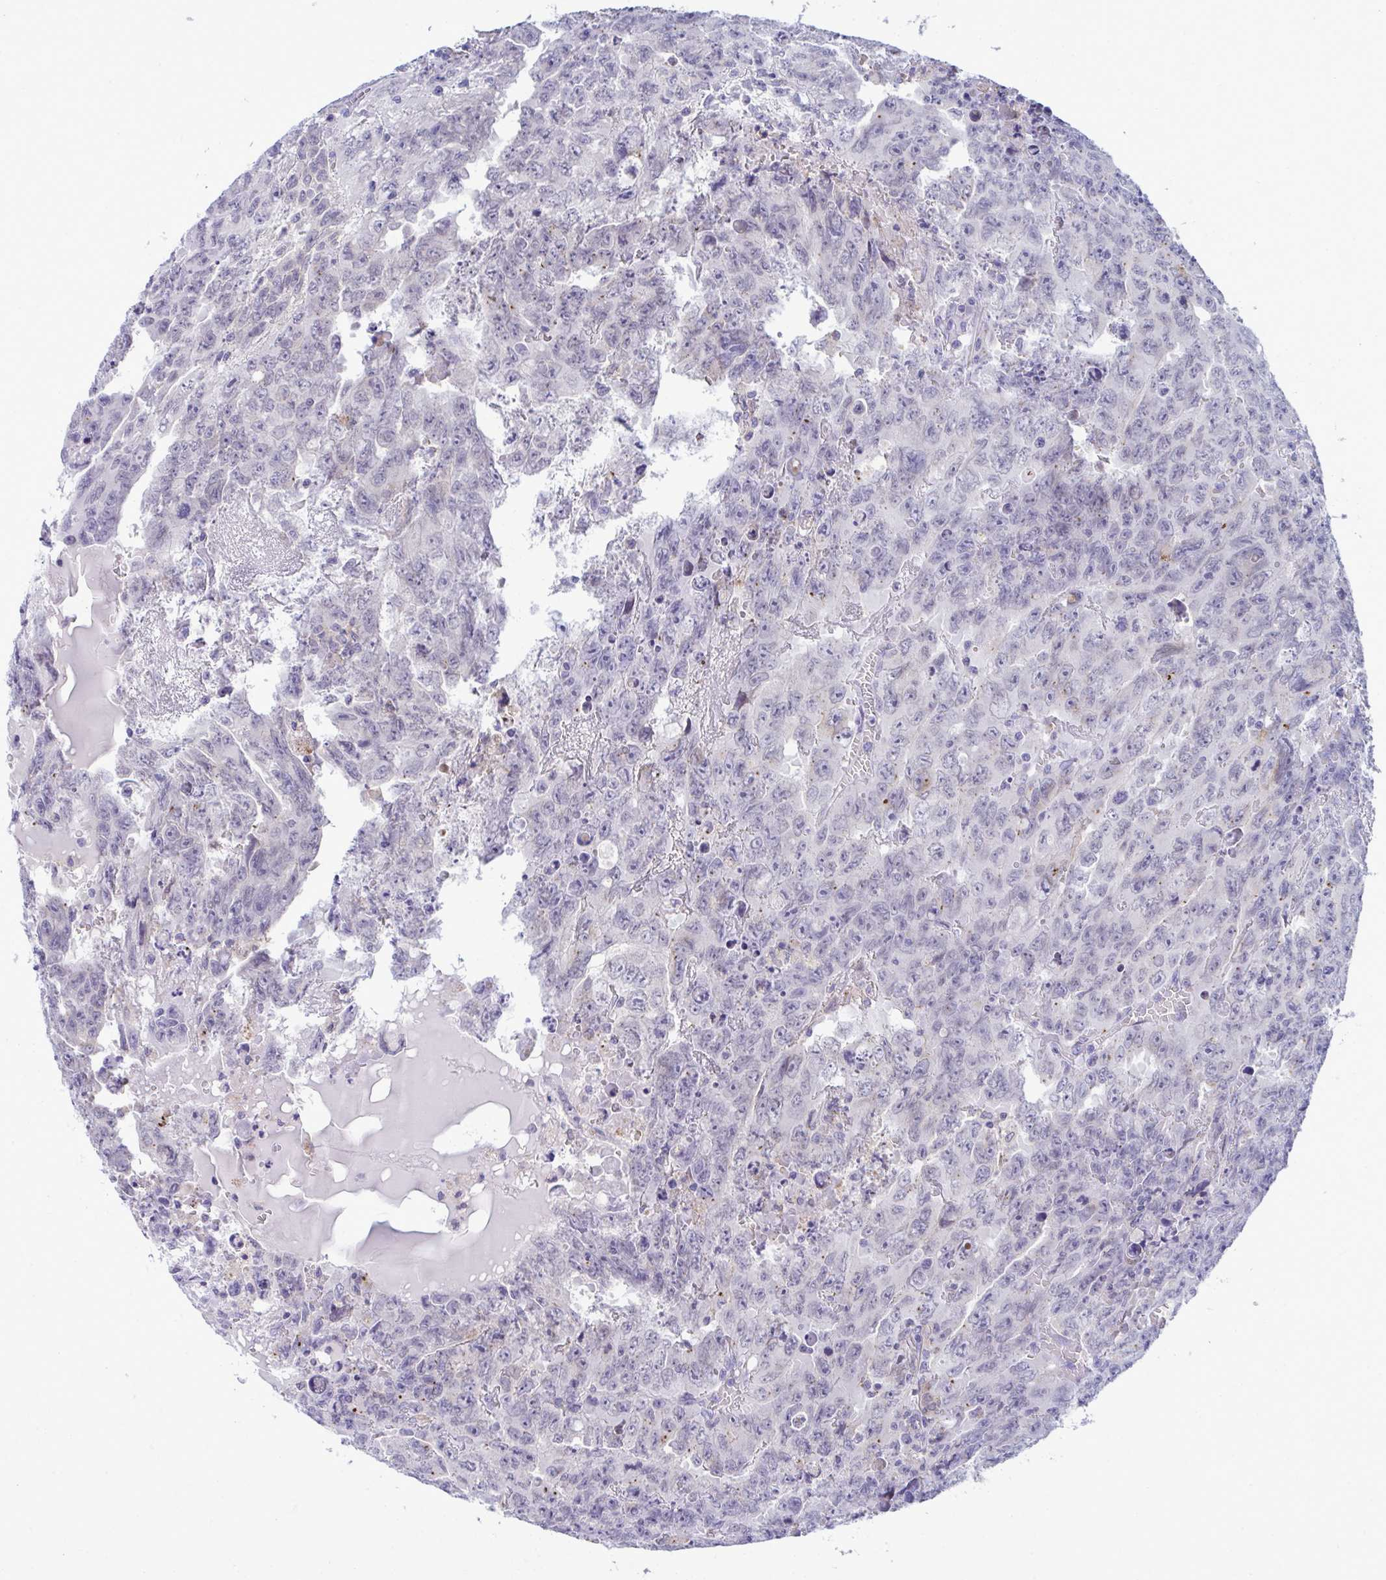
{"staining": {"intensity": "negative", "quantity": "none", "location": "none"}, "tissue": "testis cancer", "cell_type": "Tumor cells", "image_type": "cancer", "snomed": [{"axis": "morphology", "description": "Carcinoma, Embryonal, NOS"}, {"axis": "topography", "description": "Testis"}], "caption": "IHC image of neoplastic tissue: human embryonal carcinoma (testis) stained with DAB (3,3'-diaminobenzidine) reveals no significant protein positivity in tumor cells.", "gene": "RGPD5", "patient": {"sex": "male", "age": 24}}